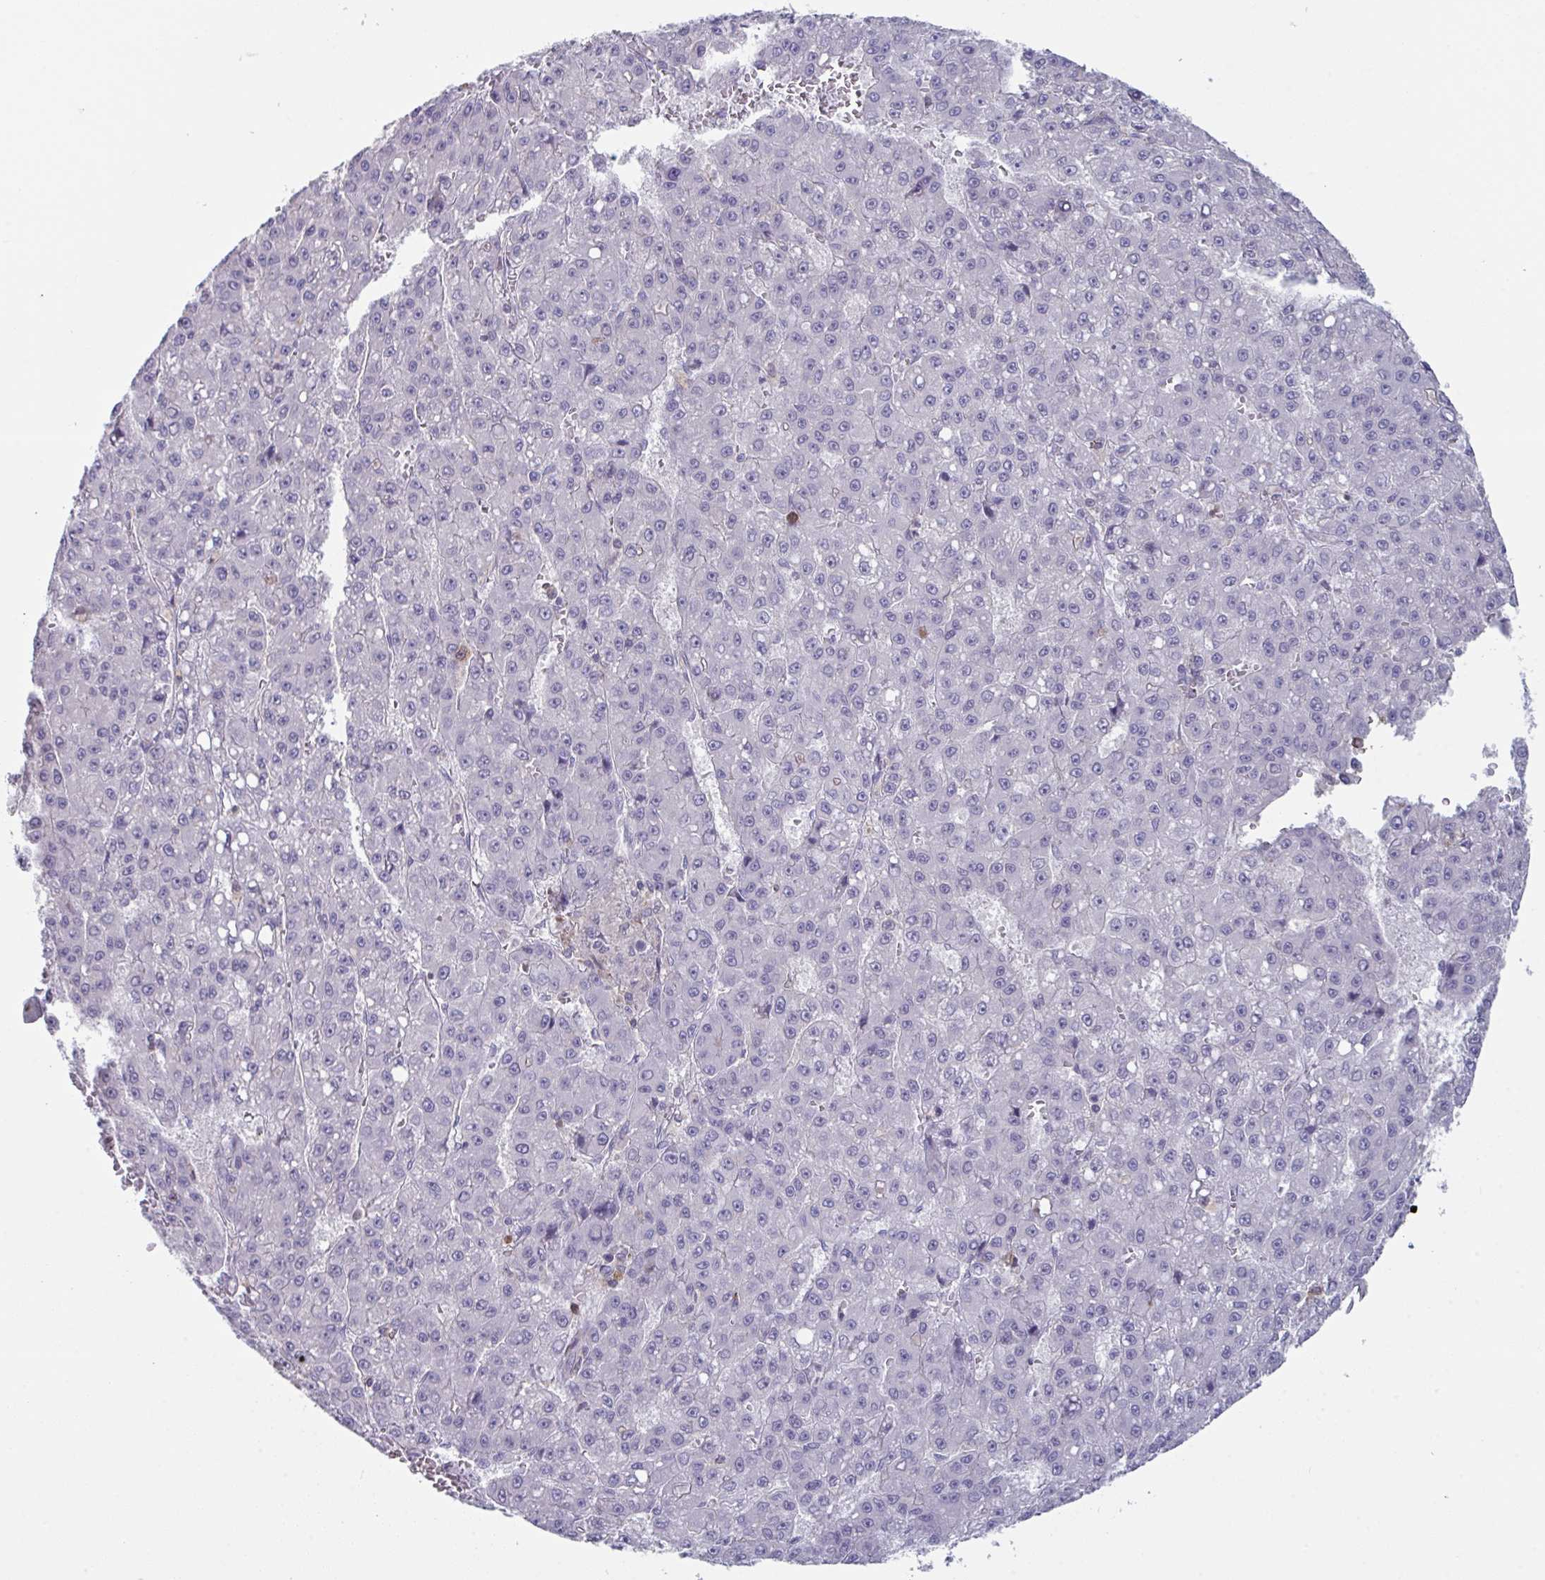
{"staining": {"intensity": "negative", "quantity": "none", "location": "none"}, "tissue": "liver cancer", "cell_type": "Tumor cells", "image_type": "cancer", "snomed": [{"axis": "morphology", "description": "Carcinoma, Hepatocellular, NOS"}, {"axis": "topography", "description": "Liver"}], "caption": "Tumor cells are negative for brown protein staining in liver cancer (hepatocellular carcinoma). (IHC, brightfield microscopy, high magnification).", "gene": "DISP2", "patient": {"sex": "male", "age": 70}}